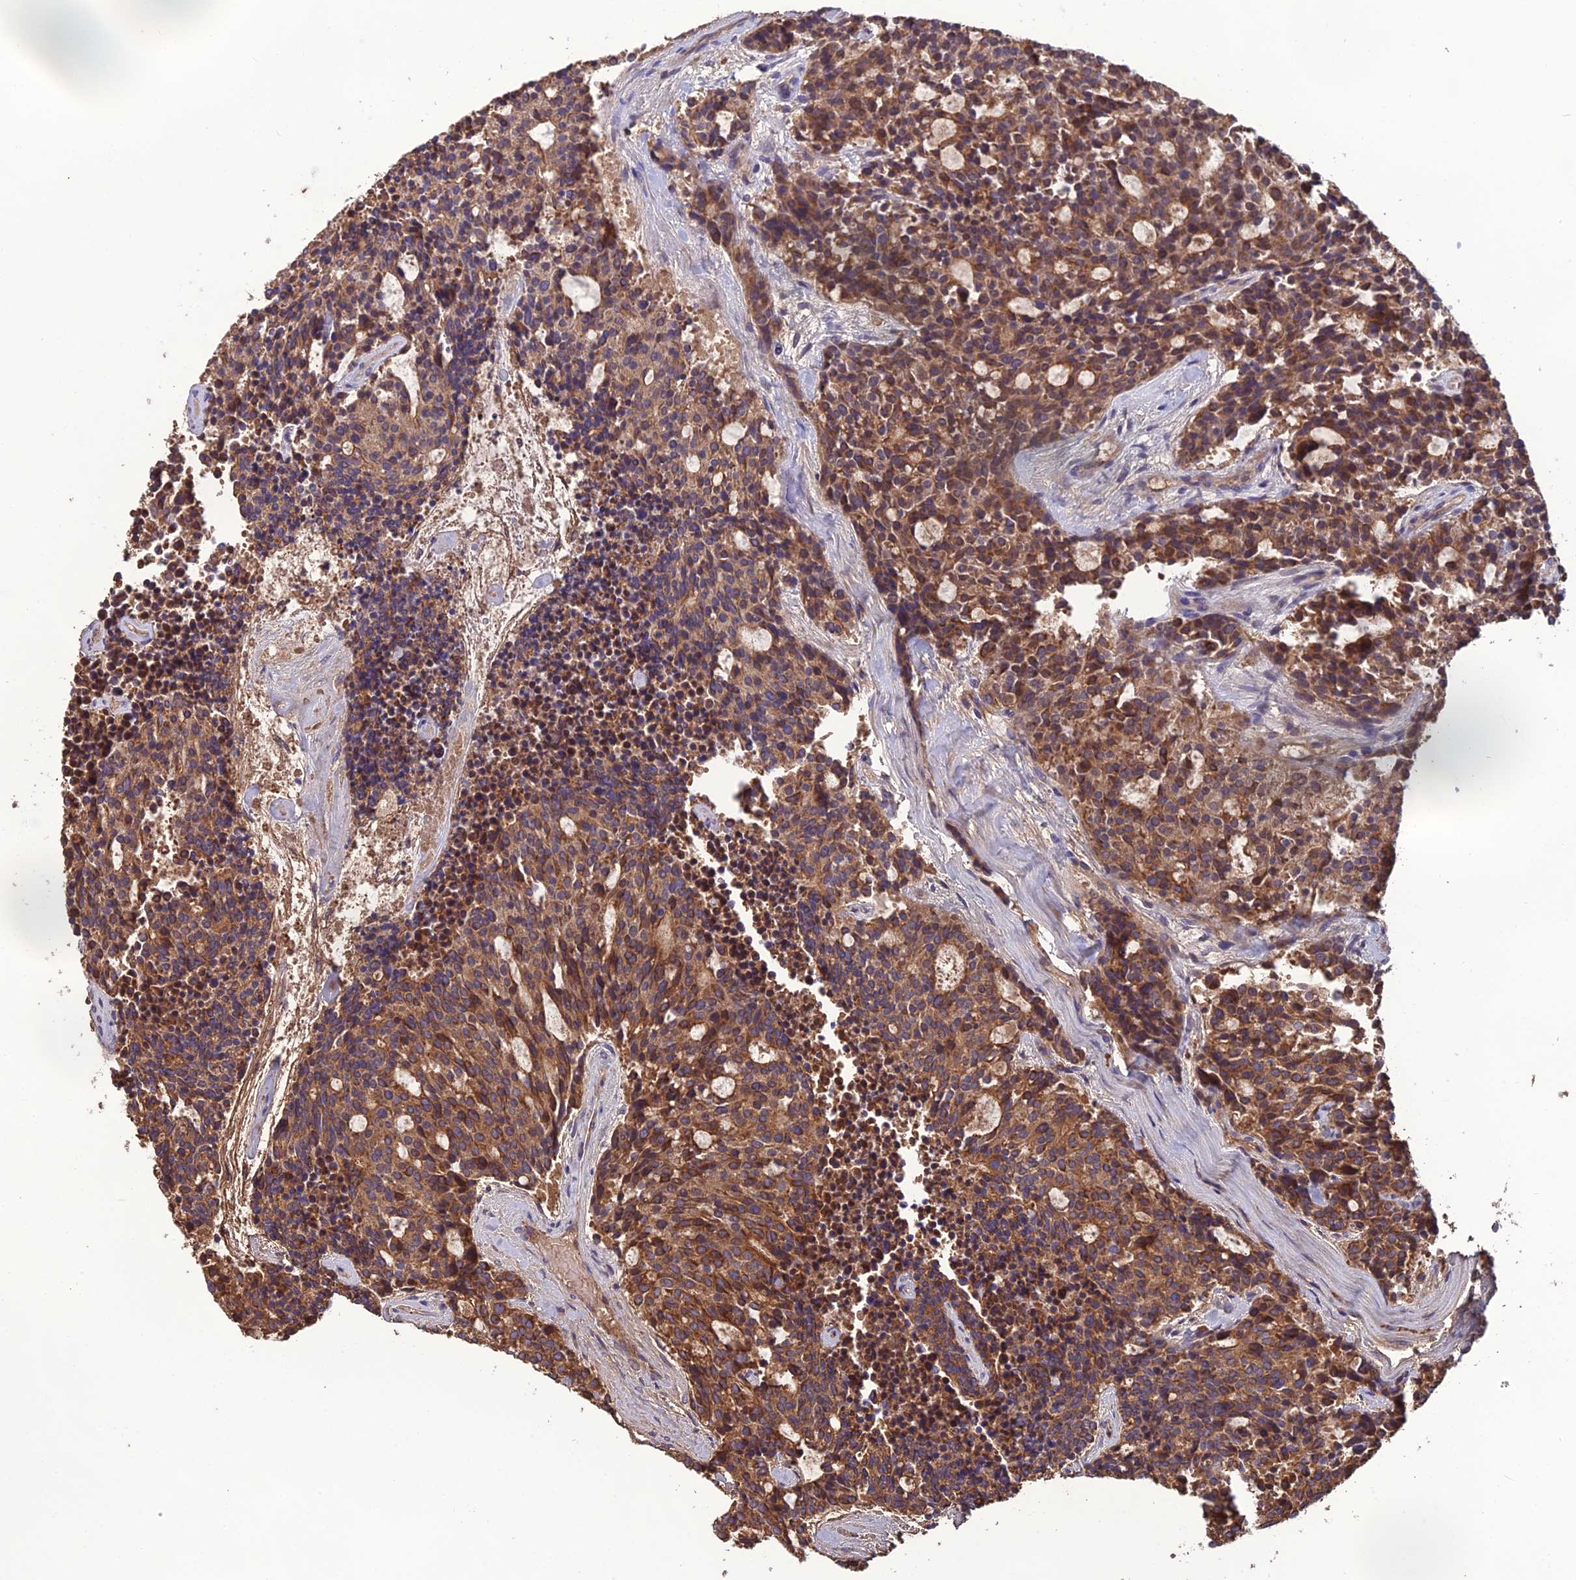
{"staining": {"intensity": "moderate", "quantity": ">75%", "location": "cytoplasmic/membranous"}, "tissue": "carcinoid", "cell_type": "Tumor cells", "image_type": "cancer", "snomed": [{"axis": "morphology", "description": "Carcinoid, malignant, NOS"}, {"axis": "topography", "description": "Pancreas"}], "caption": "There is medium levels of moderate cytoplasmic/membranous positivity in tumor cells of carcinoid (malignant), as demonstrated by immunohistochemical staining (brown color).", "gene": "GALR2", "patient": {"sex": "female", "age": 54}}